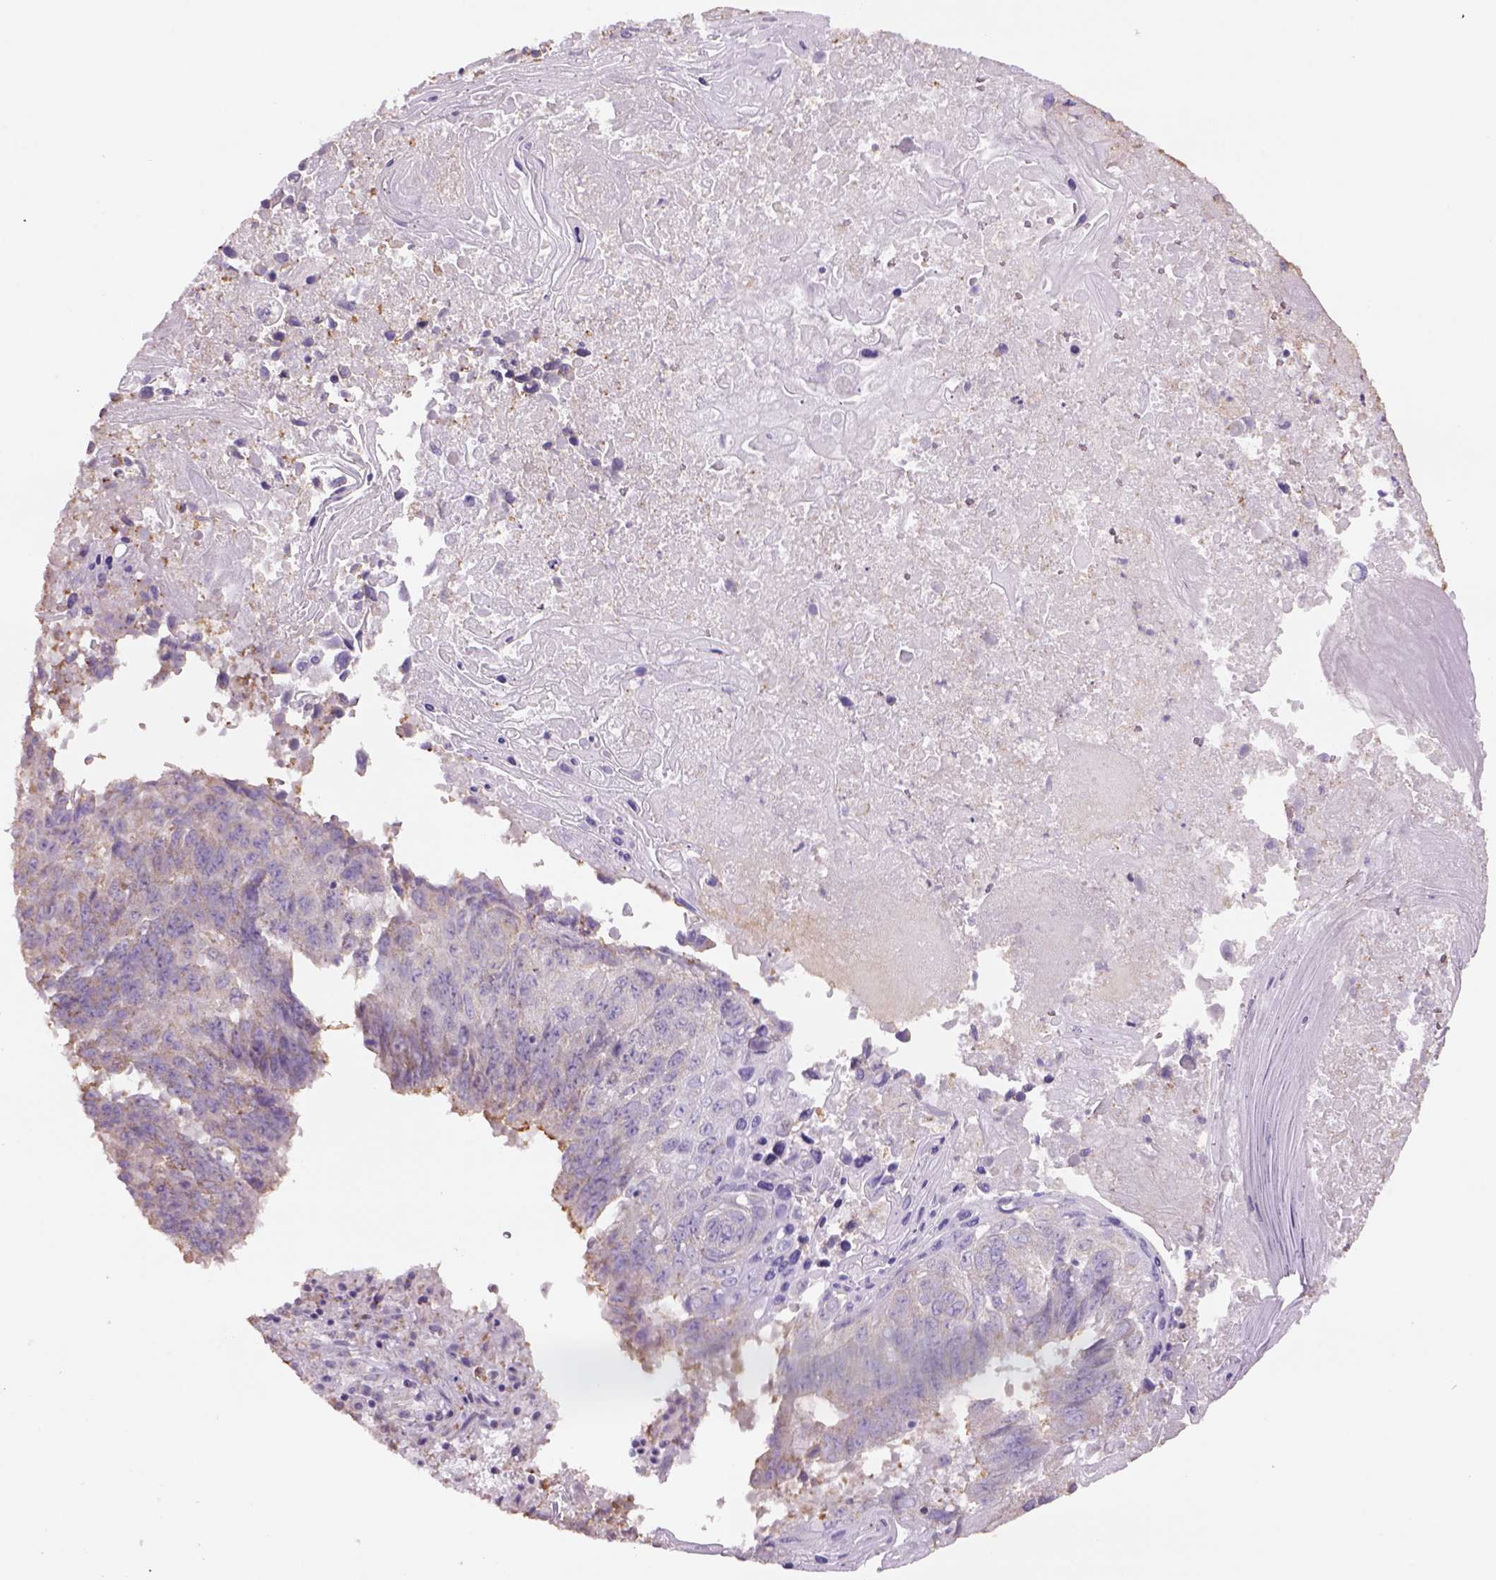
{"staining": {"intensity": "weak", "quantity": "25%-75%", "location": "cytoplasmic/membranous"}, "tissue": "lung cancer", "cell_type": "Tumor cells", "image_type": "cancer", "snomed": [{"axis": "morphology", "description": "Squamous cell carcinoma, NOS"}, {"axis": "topography", "description": "Lung"}], "caption": "Brown immunohistochemical staining in human lung squamous cell carcinoma exhibits weak cytoplasmic/membranous expression in about 25%-75% of tumor cells.", "gene": "NAALAD2", "patient": {"sex": "male", "age": 73}}